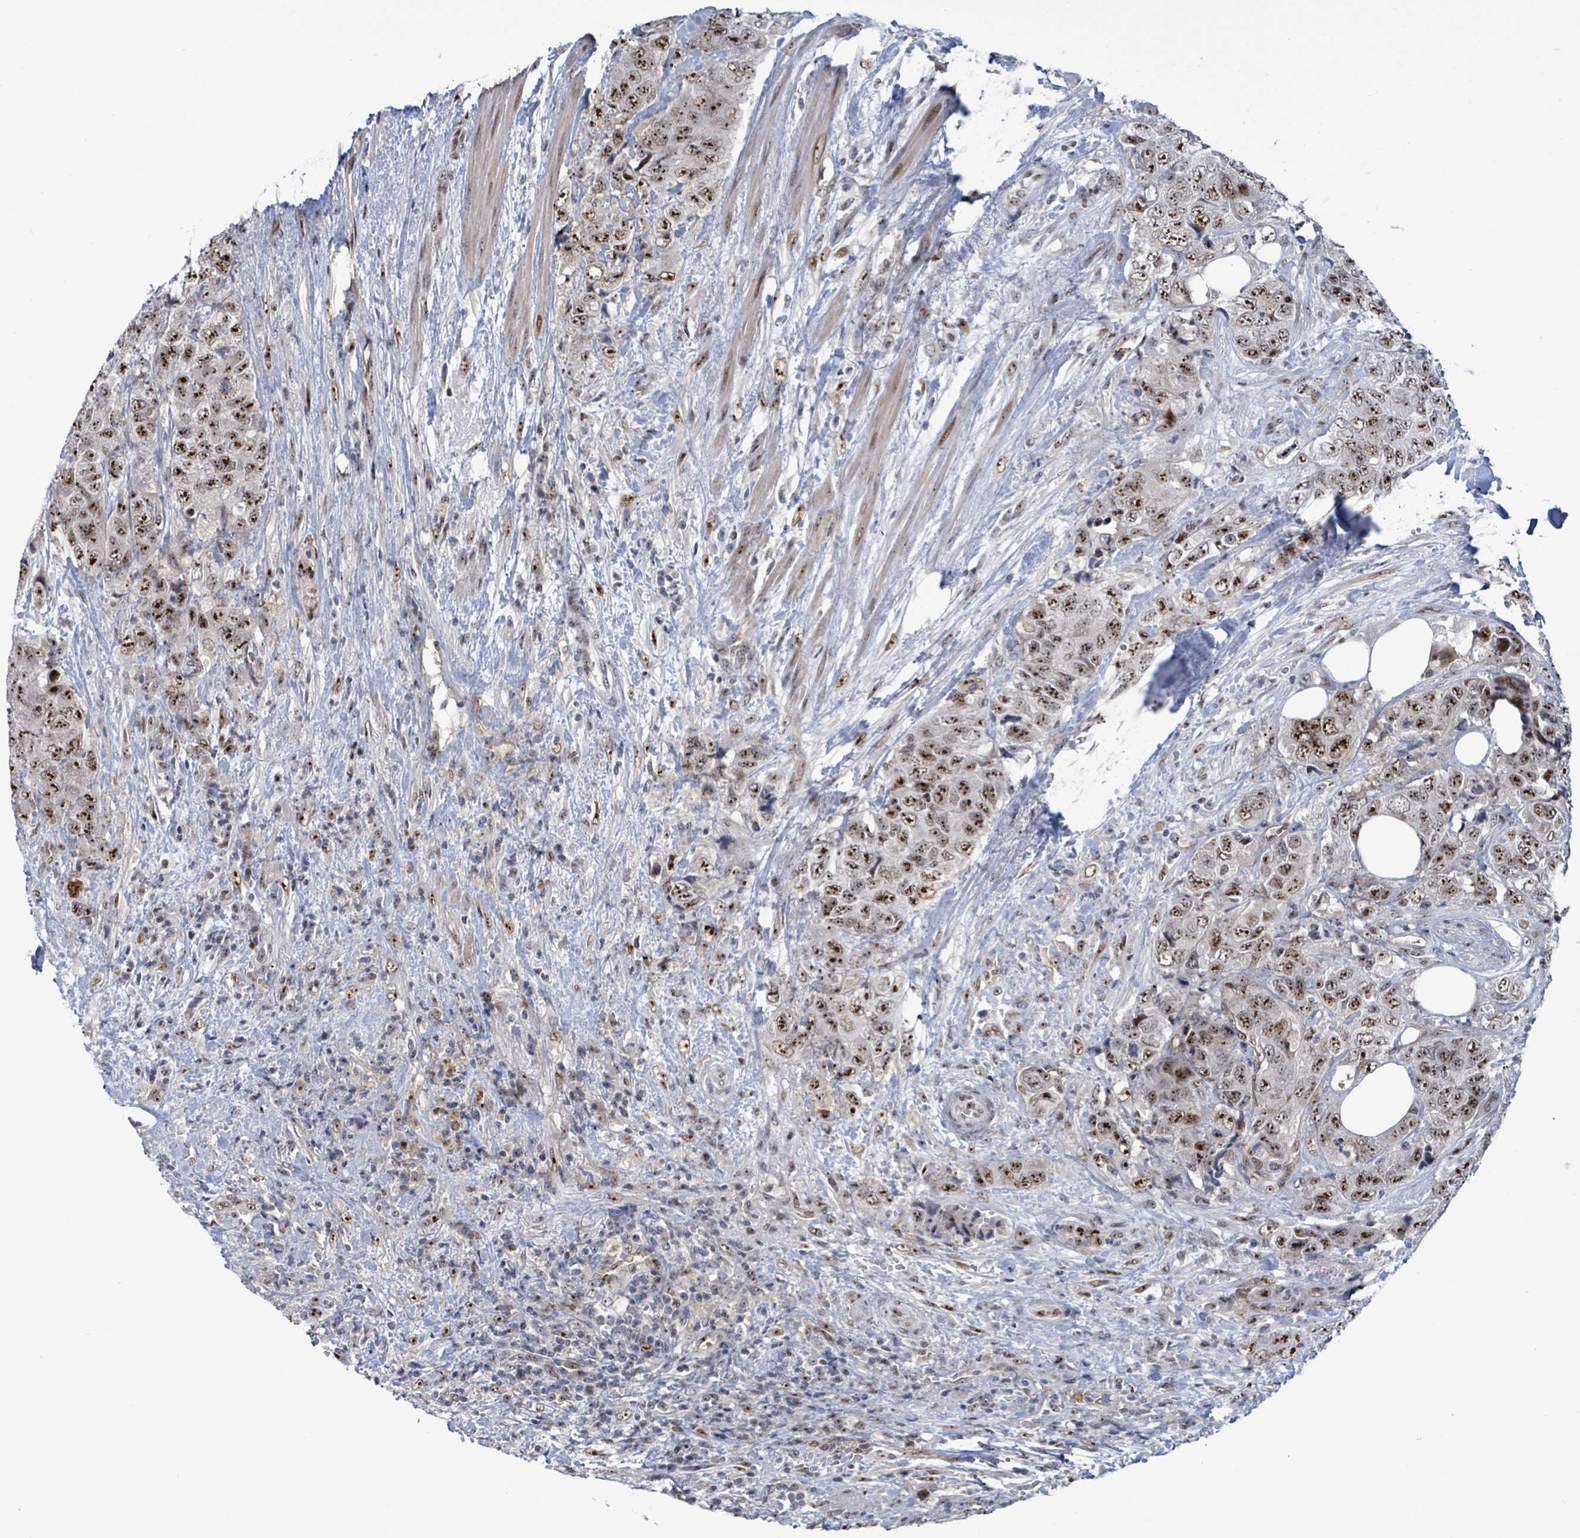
{"staining": {"intensity": "strong", "quantity": ">75%", "location": "nuclear"}, "tissue": "urothelial cancer", "cell_type": "Tumor cells", "image_type": "cancer", "snomed": [{"axis": "morphology", "description": "Urothelial carcinoma, High grade"}, {"axis": "topography", "description": "Urinary bladder"}], "caption": "The histopathology image displays a brown stain indicating the presence of a protein in the nuclear of tumor cells in high-grade urothelial carcinoma. (IHC, brightfield microscopy, high magnification).", "gene": "RRN3", "patient": {"sex": "female", "age": 78}}